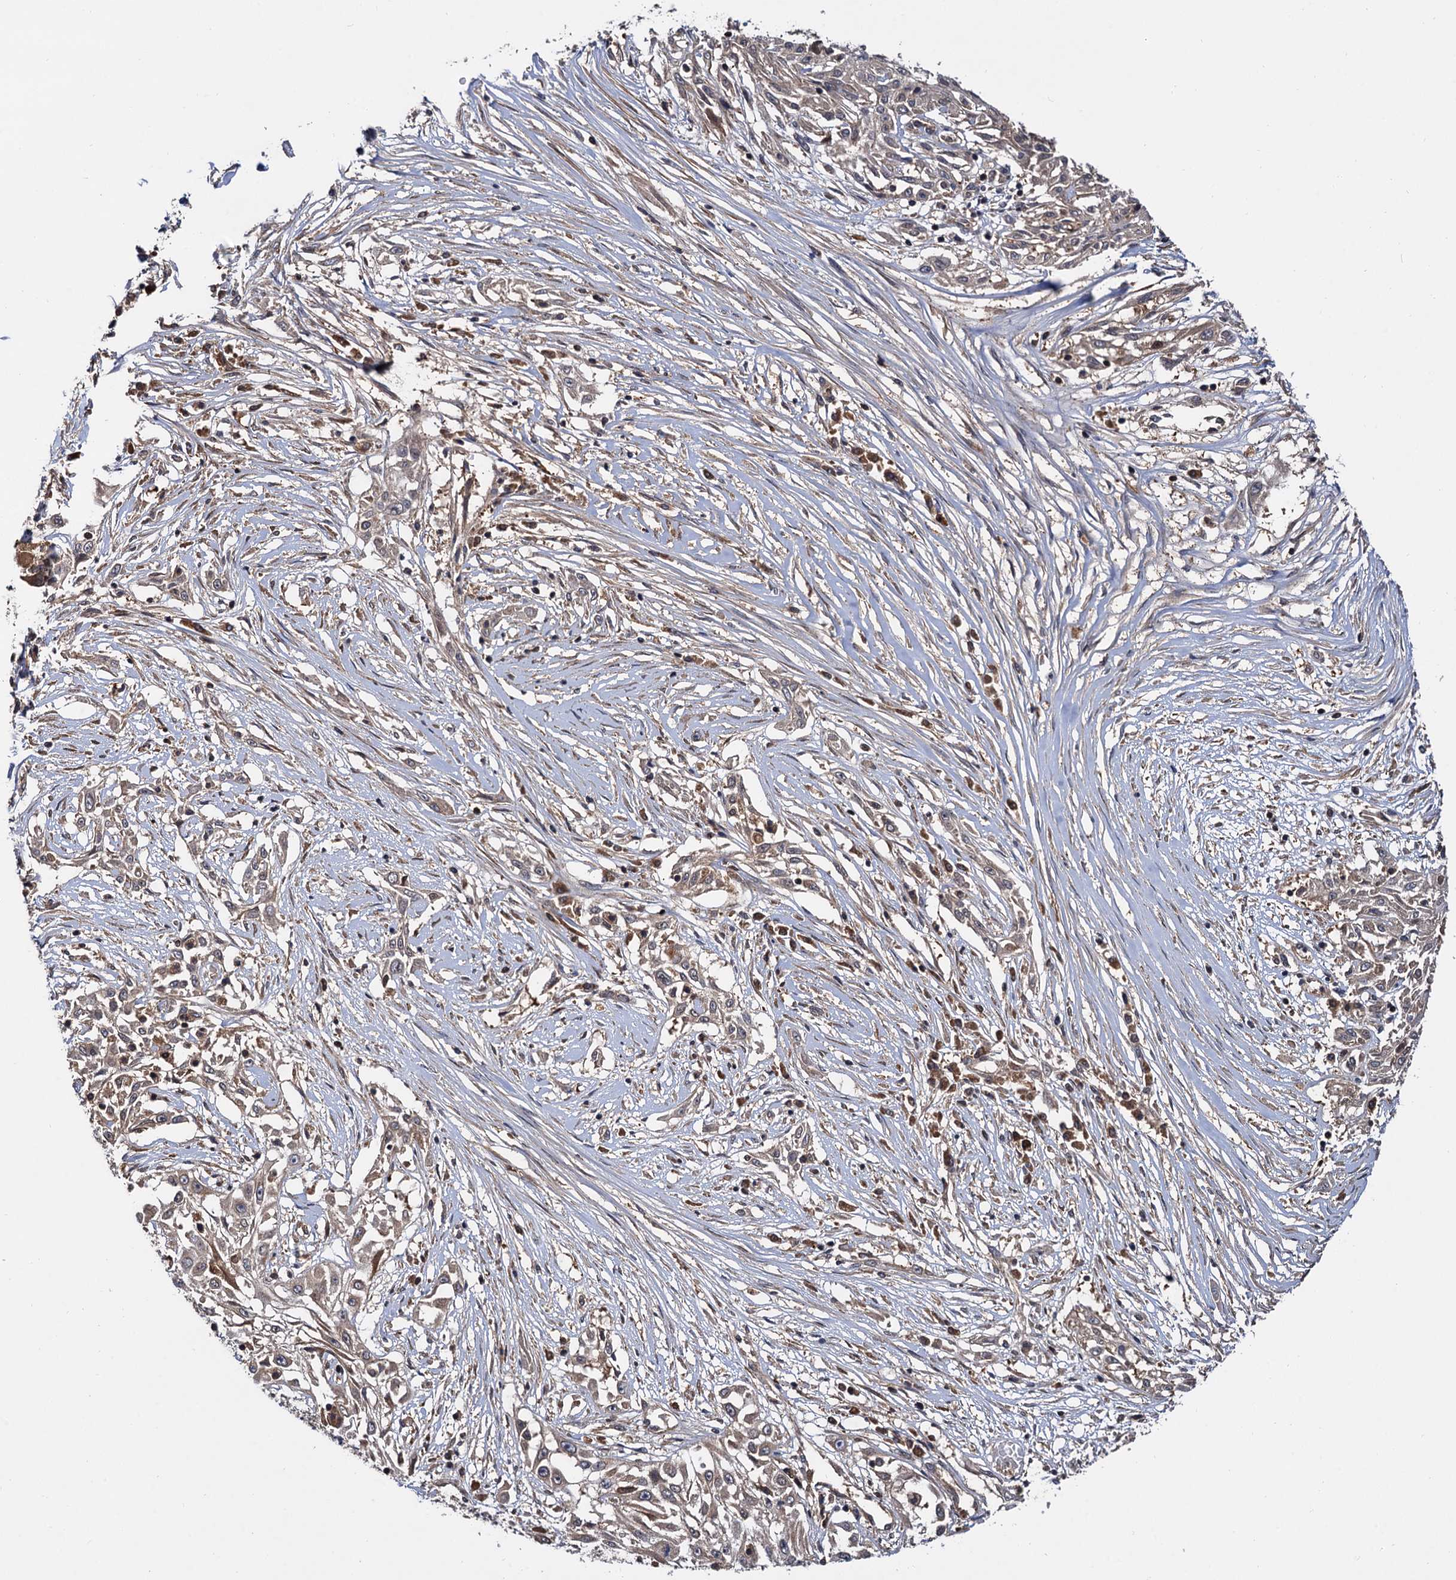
{"staining": {"intensity": "weak", "quantity": "25%-75%", "location": "cytoplasmic/membranous"}, "tissue": "skin cancer", "cell_type": "Tumor cells", "image_type": "cancer", "snomed": [{"axis": "morphology", "description": "Squamous cell carcinoma, NOS"}, {"axis": "morphology", "description": "Squamous cell carcinoma, metastatic, NOS"}, {"axis": "topography", "description": "Skin"}, {"axis": "topography", "description": "Lymph node"}], "caption": "Immunohistochemical staining of human skin cancer (squamous cell carcinoma) shows low levels of weak cytoplasmic/membranous protein staining in about 25%-75% of tumor cells.", "gene": "SELENOP", "patient": {"sex": "male", "age": 75}}